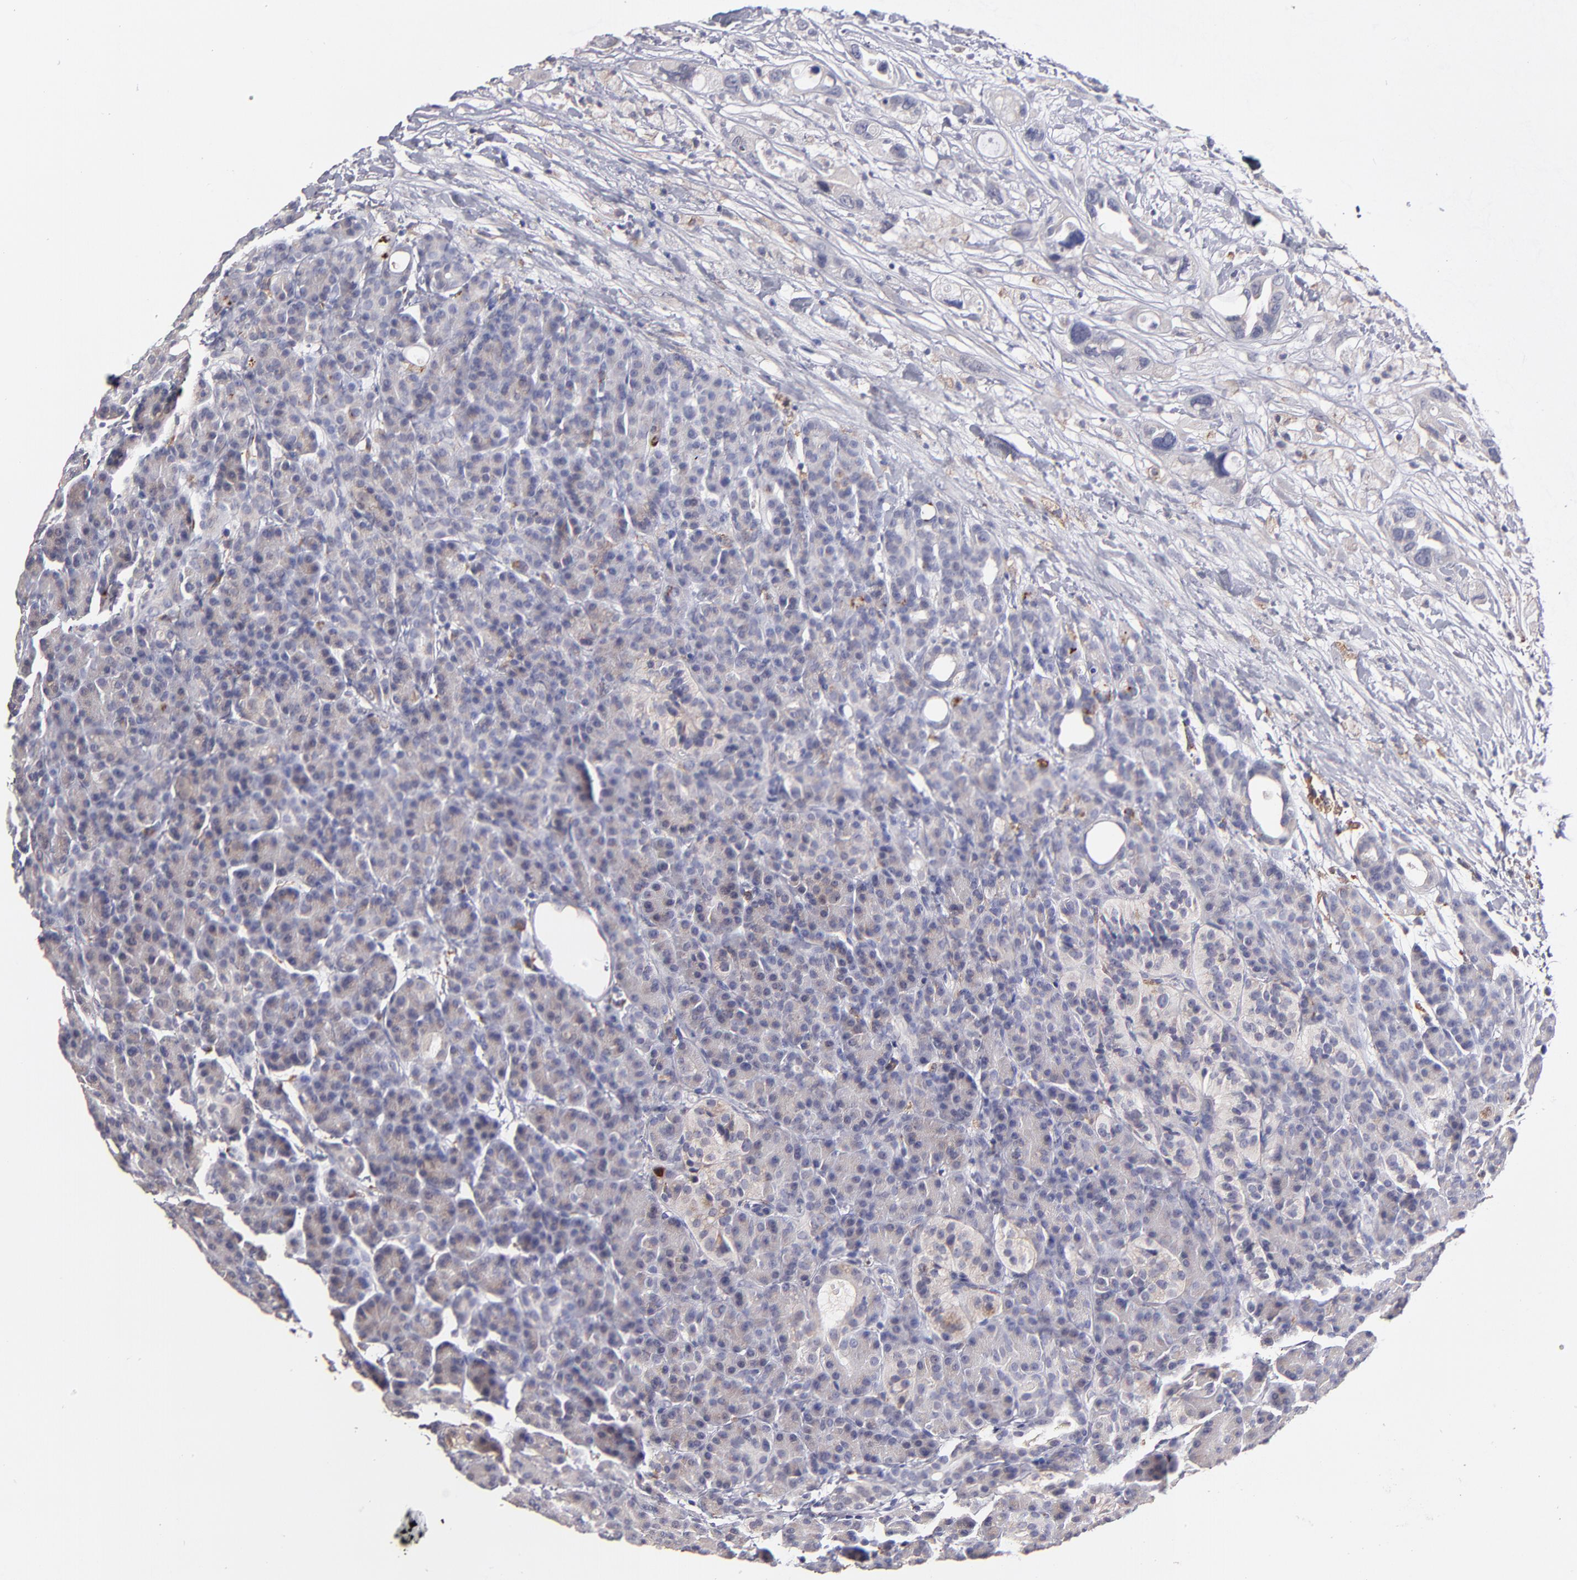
{"staining": {"intensity": "weak", "quantity": ">75%", "location": "cytoplasmic/membranous"}, "tissue": "pancreas", "cell_type": "Exocrine glandular cells", "image_type": "normal", "snomed": [{"axis": "morphology", "description": "Normal tissue, NOS"}, {"axis": "topography", "description": "Pancreas"}], "caption": "IHC micrograph of unremarkable human pancreas stained for a protein (brown), which exhibits low levels of weak cytoplasmic/membranous positivity in about >75% of exocrine glandular cells.", "gene": "GLDC", "patient": {"sex": "female", "age": 77}}